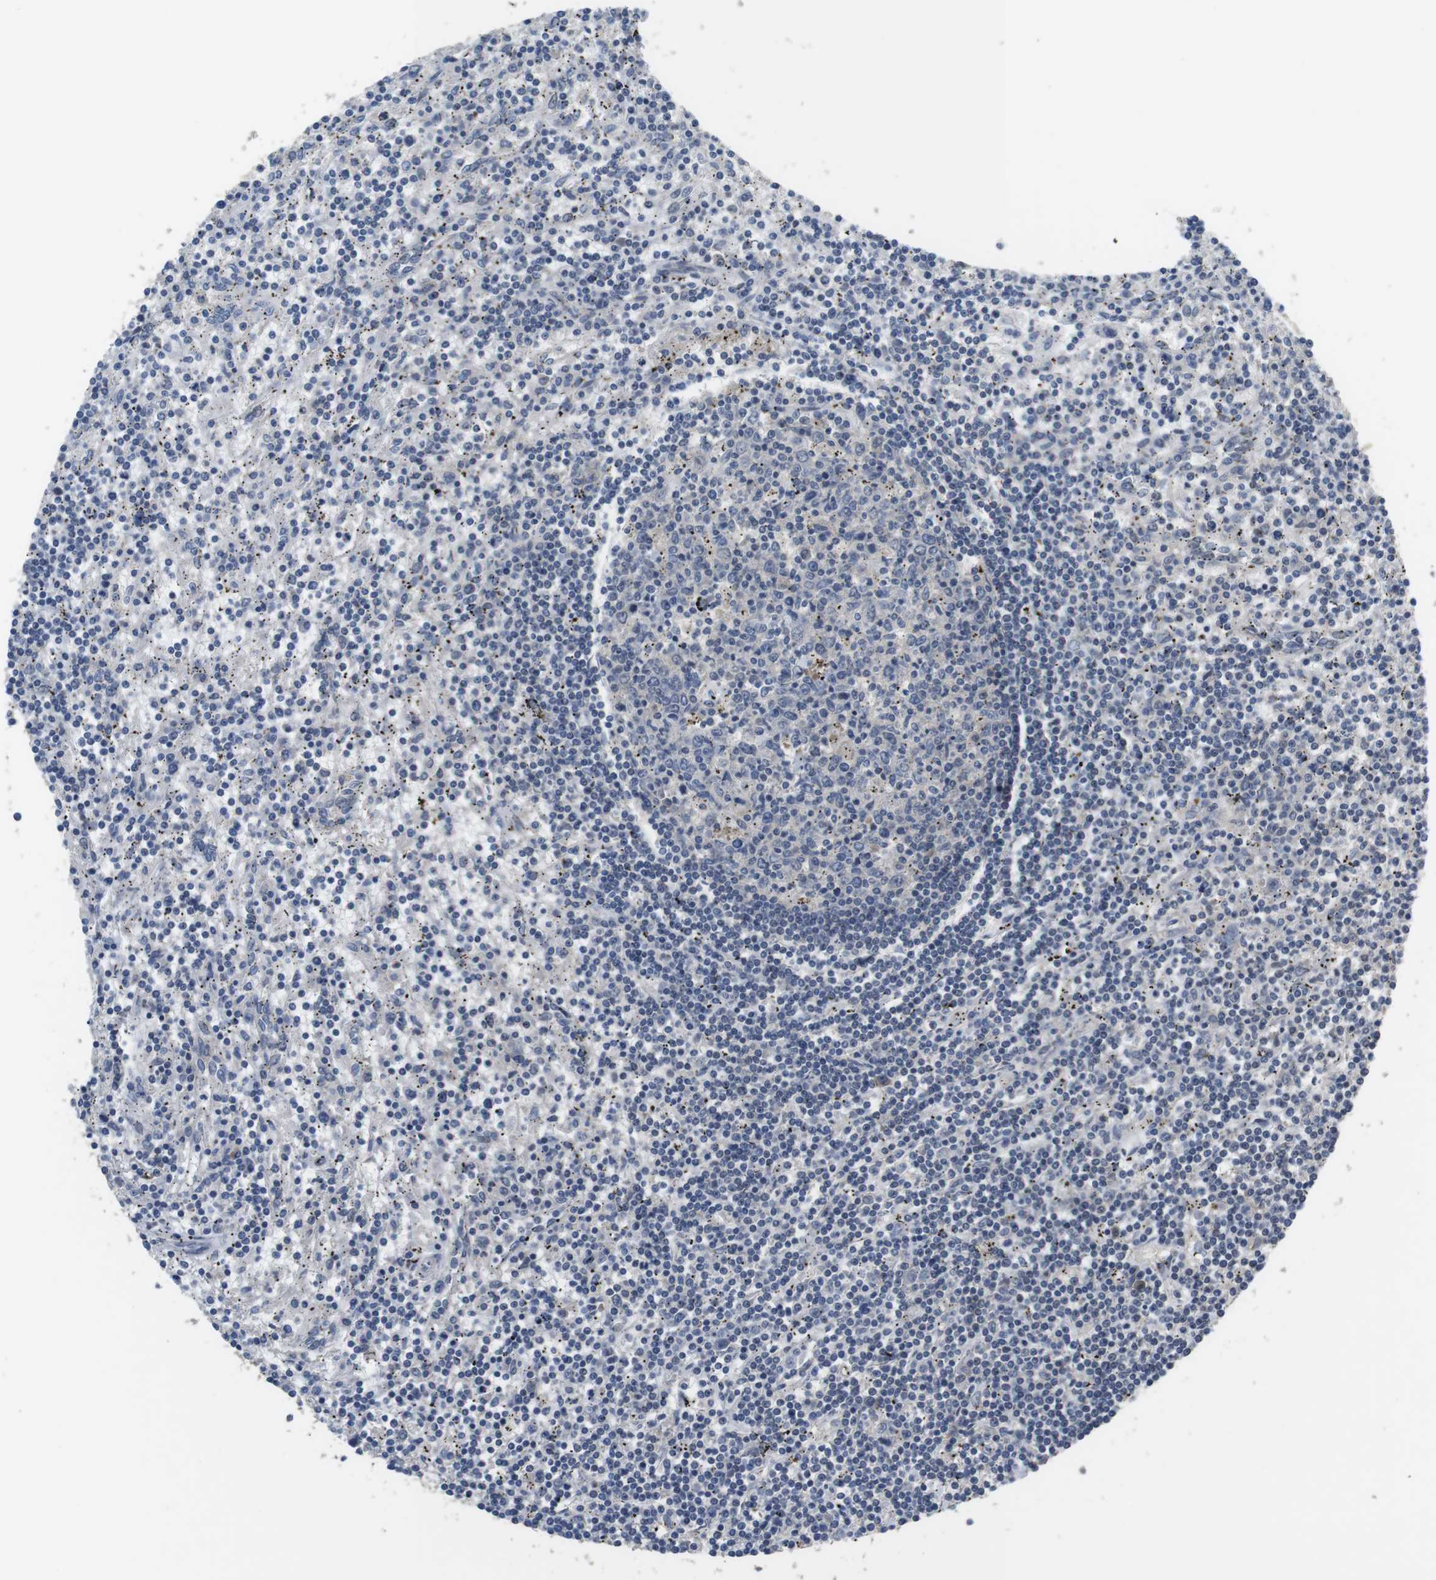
{"staining": {"intensity": "negative", "quantity": "none", "location": "none"}, "tissue": "lymphoma", "cell_type": "Tumor cells", "image_type": "cancer", "snomed": [{"axis": "morphology", "description": "Malignant lymphoma, non-Hodgkin's type, Low grade"}, {"axis": "topography", "description": "Spleen"}], "caption": "There is no significant positivity in tumor cells of malignant lymphoma, non-Hodgkin's type (low-grade).", "gene": "ADGRL3", "patient": {"sex": "male", "age": 76}}